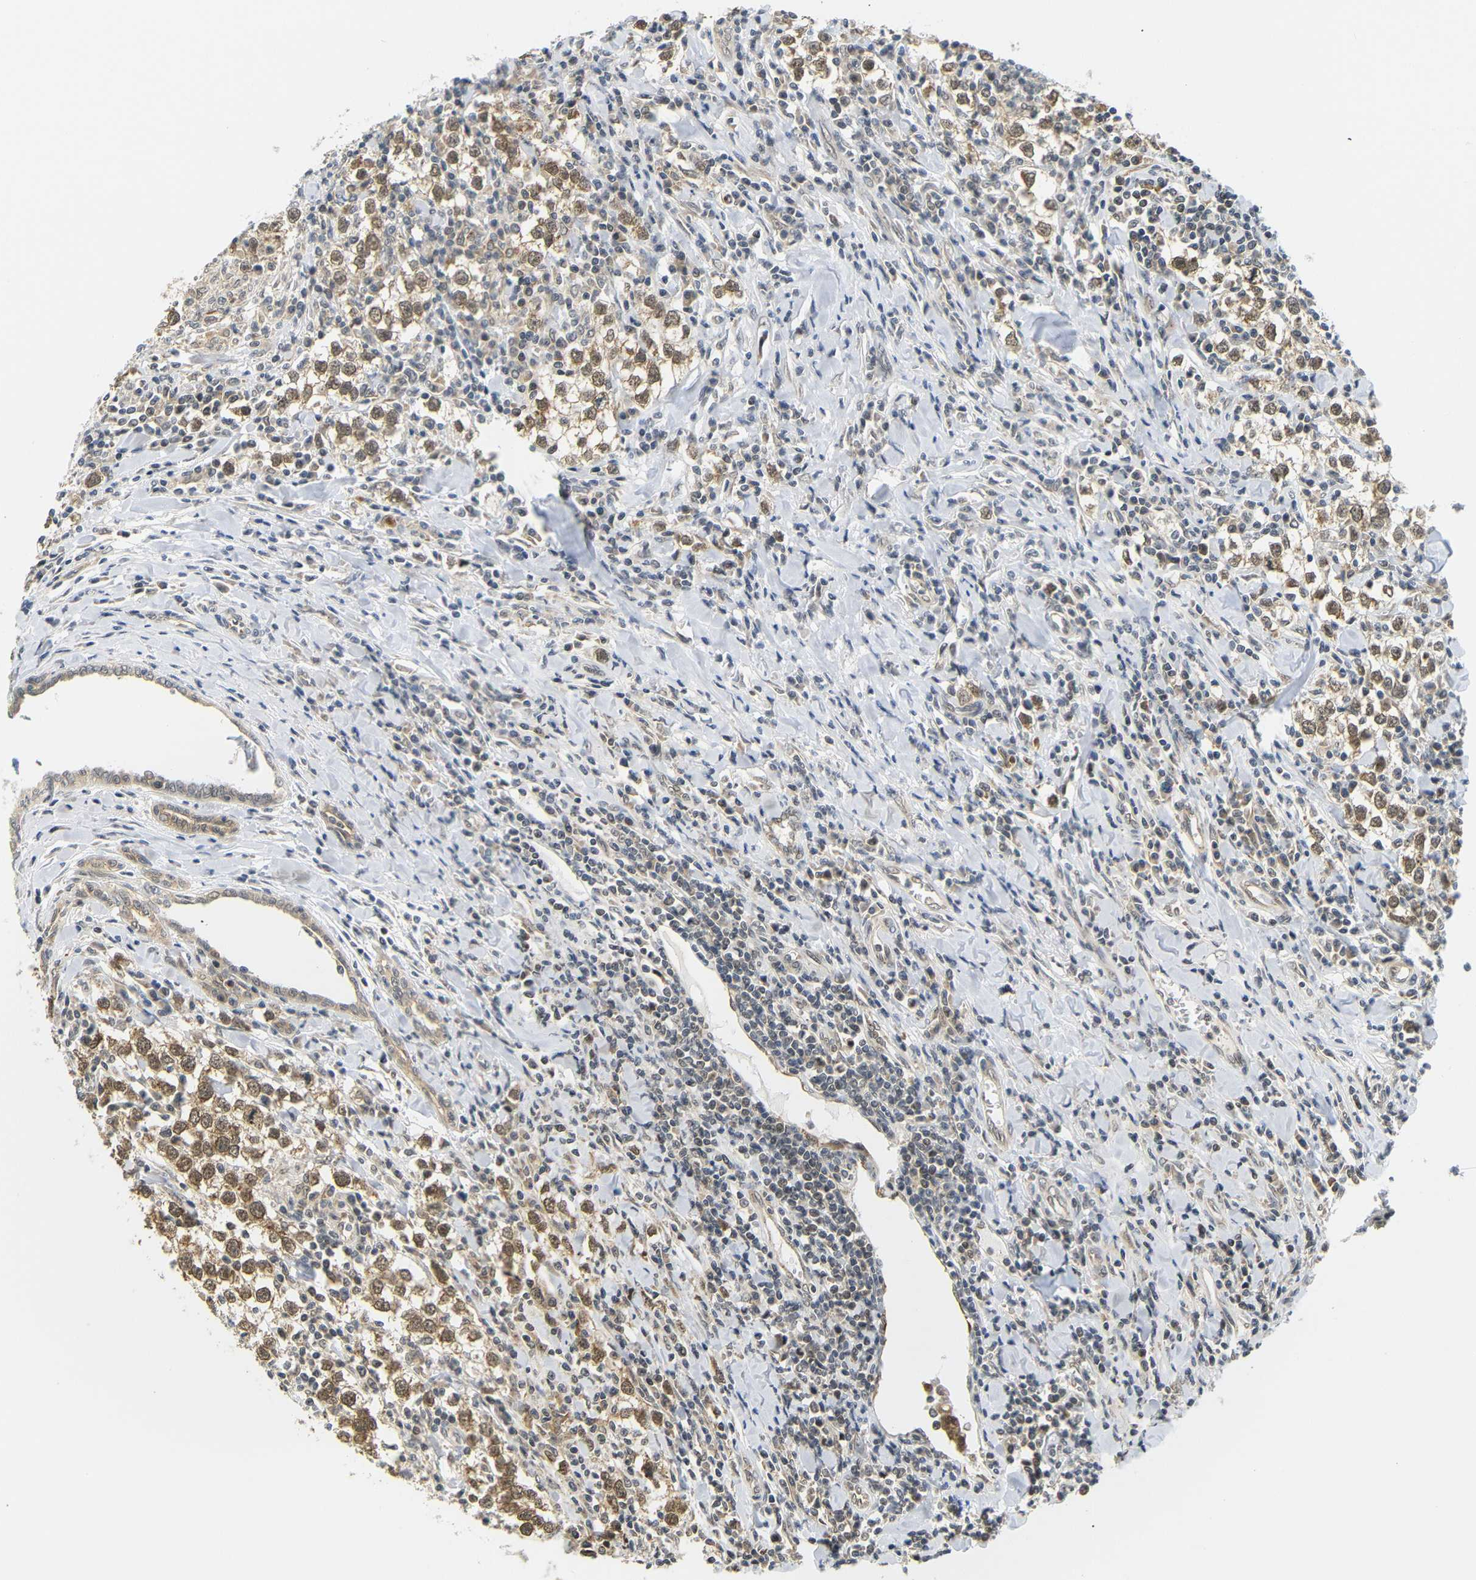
{"staining": {"intensity": "moderate", "quantity": ">75%", "location": "cytoplasmic/membranous,nuclear"}, "tissue": "testis cancer", "cell_type": "Tumor cells", "image_type": "cancer", "snomed": [{"axis": "morphology", "description": "Seminoma, NOS"}, {"axis": "morphology", "description": "Carcinoma, Embryonal, NOS"}, {"axis": "topography", "description": "Testis"}], "caption": "Protein expression analysis of testis cancer displays moderate cytoplasmic/membranous and nuclear staining in approximately >75% of tumor cells.", "gene": "GJA5", "patient": {"sex": "male", "age": 36}}